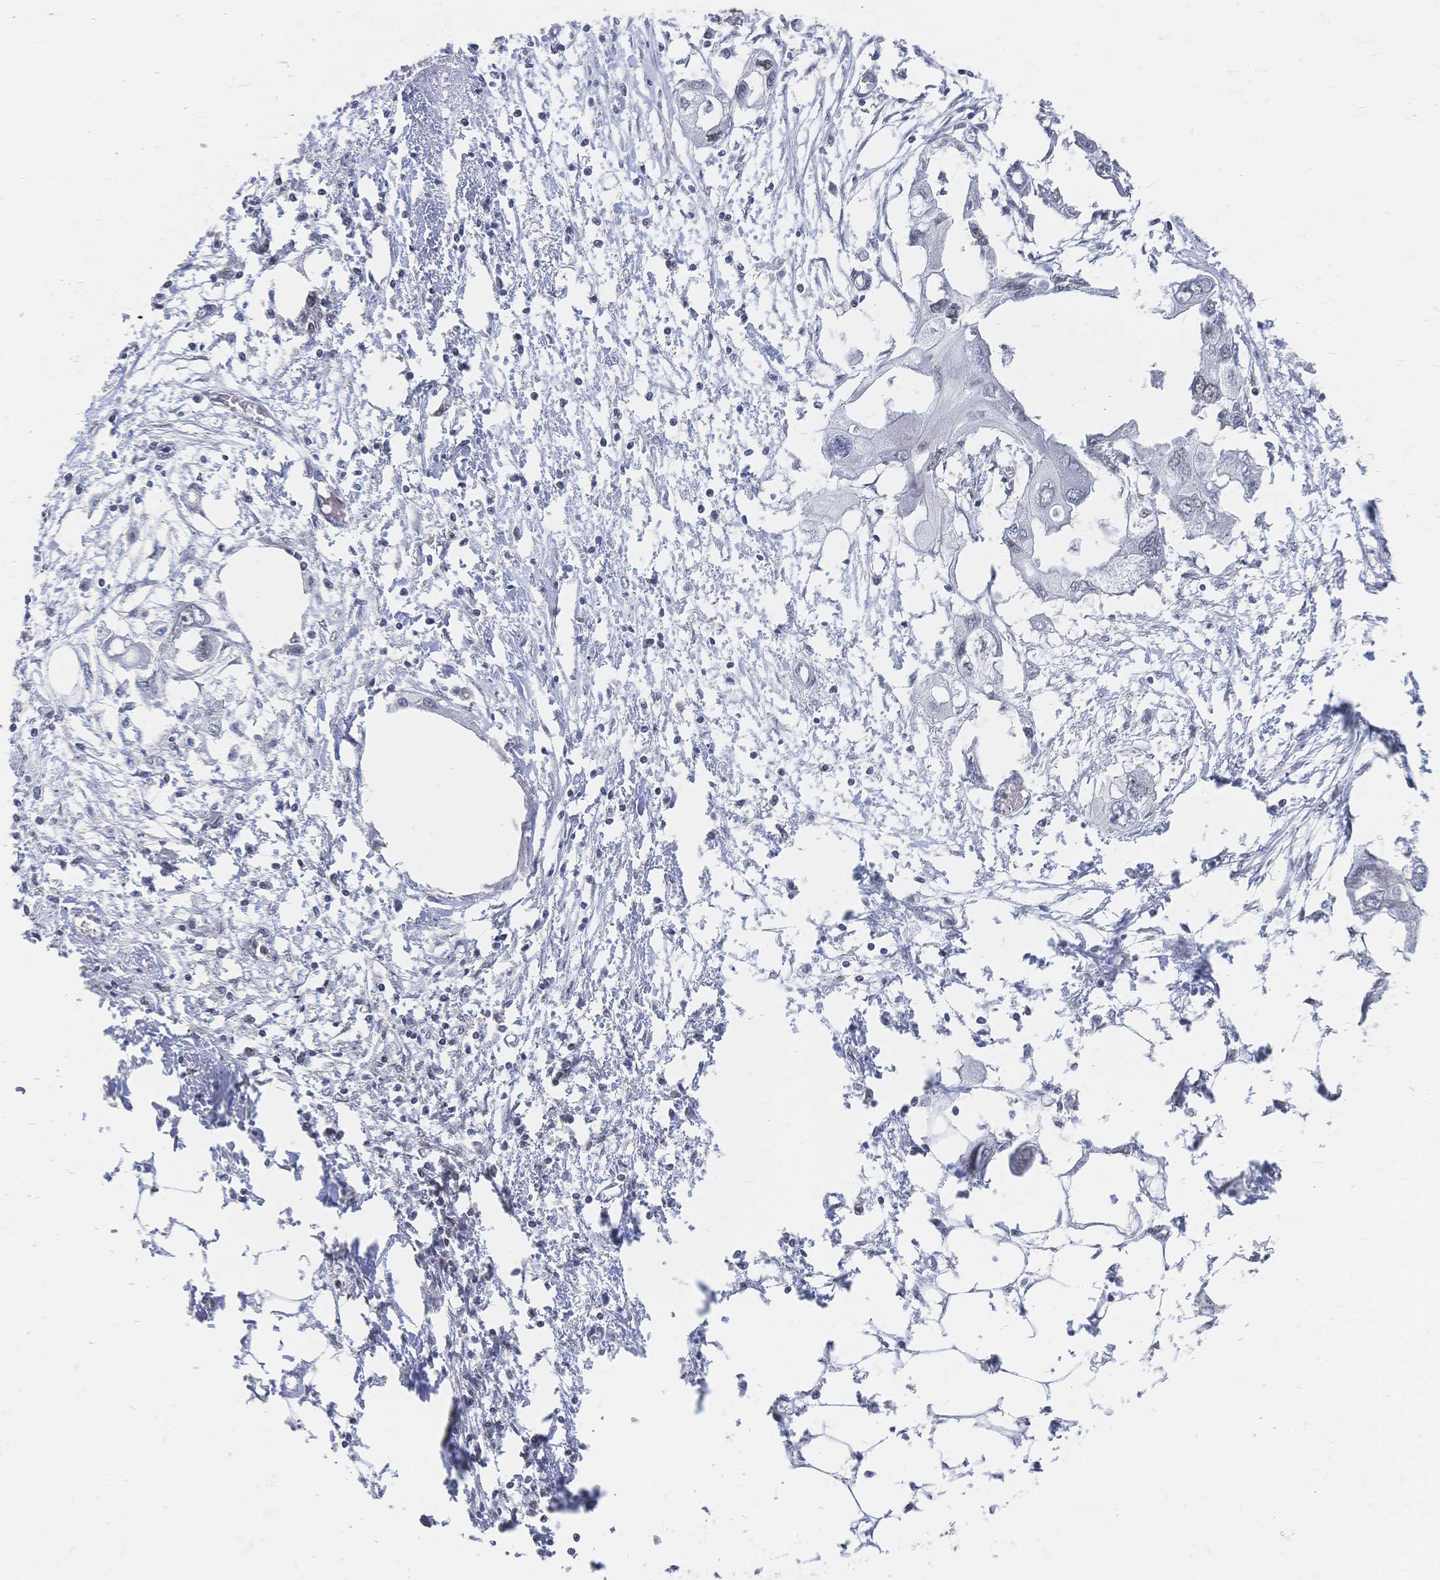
{"staining": {"intensity": "weak", "quantity": "<25%", "location": "nuclear"}, "tissue": "endometrial cancer", "cell_type": "Tumor cells", "image_type": "cancer", "snomed": [{"axis": "morphology", "description": "Adenocarcinoma, NOS"}, {"axis": "morphology", "description": "Adenocarcinoma, metastatic, NOS"}, {"axis": "topography", "description": "Adipose tissue"}, {"axis": "topography", "description": "Endometrium"}], "caption": "Tumor cells show no significant expression in endometrial metastatic adenocarcinoma. (Immunohistochemistry (ihc), brightfield microscopy, high magnification).", "gene": "NELFA", "patient": {"sex": "female", "age": 67}}